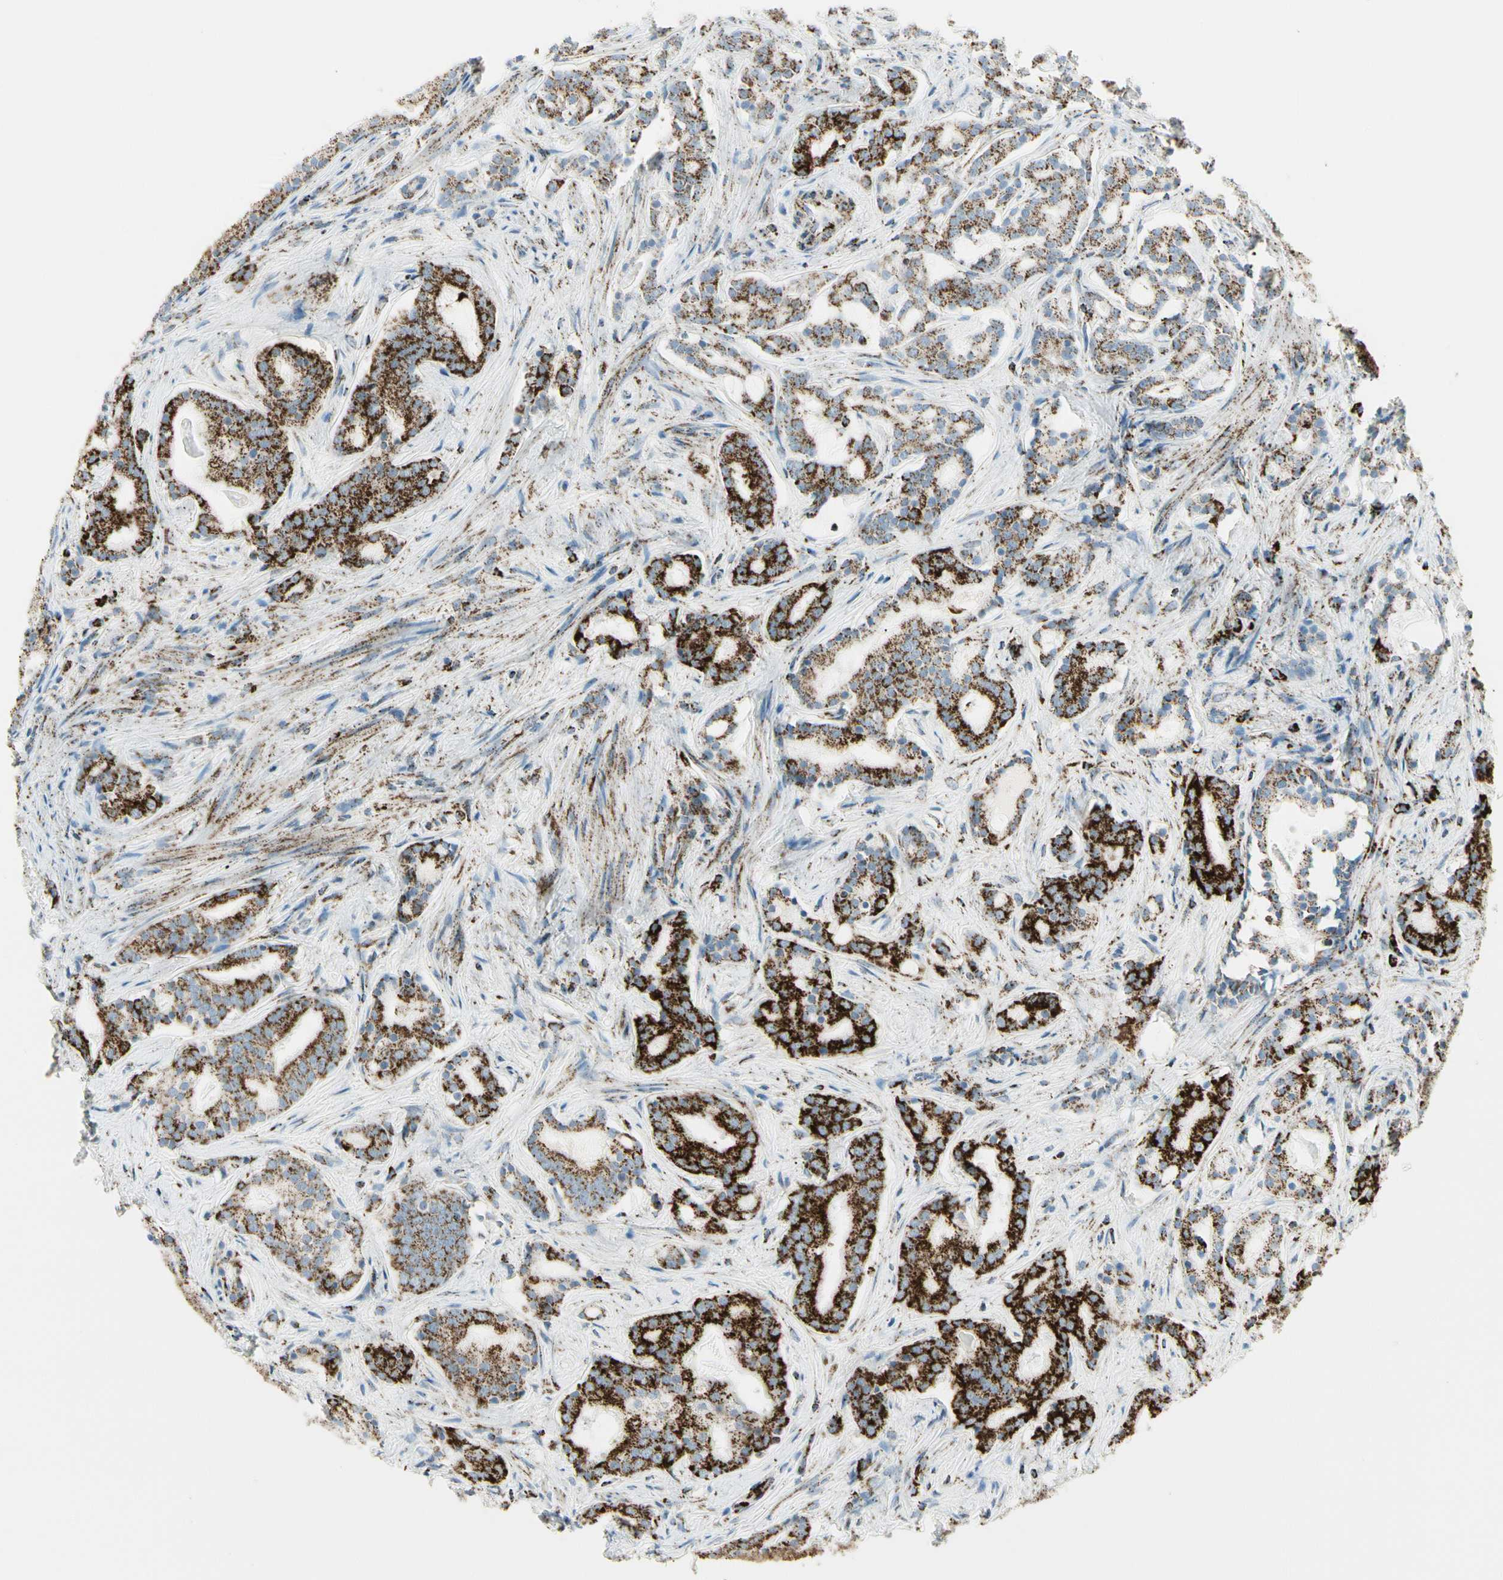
{"staining": {"intensity": "strong", "quantity": ">75%", "location": "cytoplasmic/membranous"}, "tissue": "prostate cancer", "cell_type": "Tumor cells", "image_type": "cancer", "snomed": [{"axis": "morphology", "description": "Adenocarcinoma, Low grade"}, {"axis": "topography", "description": "Prostate"}], "caption": "Immunohistochemical staining of prostate low-grade adenocarcinoma displays strong cytoplasmic/membranous protein expression in approximately >75% of tumor cells. Nuclei are stained in blue.", "gene": "ME2", "patient": {"sex": "male", "age": 58}}